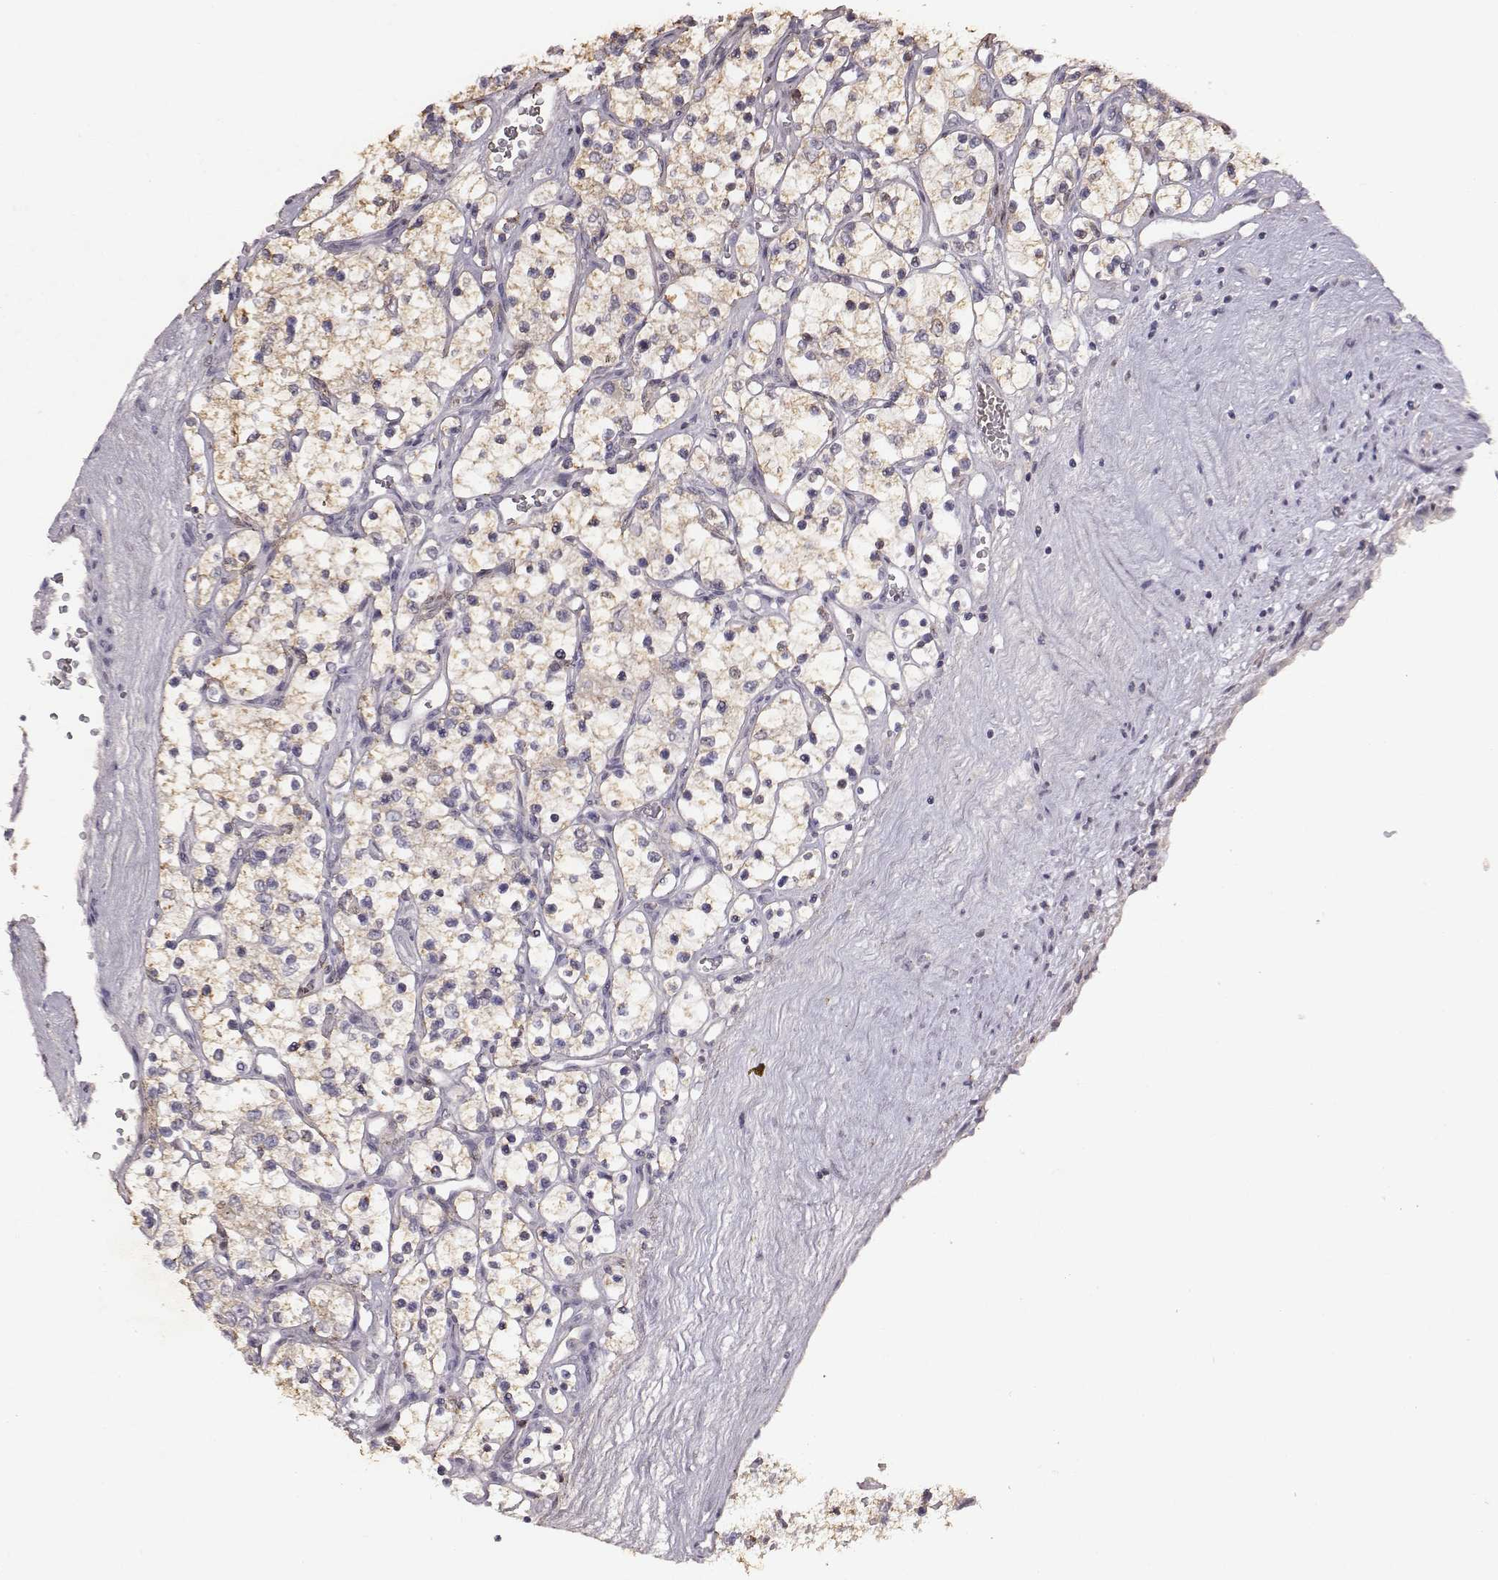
{"staining": {"intensity": "negative", "quantity": "none", "location": "none"}, "tissue": "renal cancer", "cell_type": "Tumor cells", "image_type": "cancer", "snomed": [{"axis": "morphology", "description": "Adenocarcinoma, NOS"}, {"axis": "topography", "description": "Kidney"}], "caption": "Immunohistochemistry (IHC) of adenocarcinoma (renal) demonstrates no staining in tumor cells.", "gene": "SLC22A6", "patient": {"sex": "female", "age": 69}}